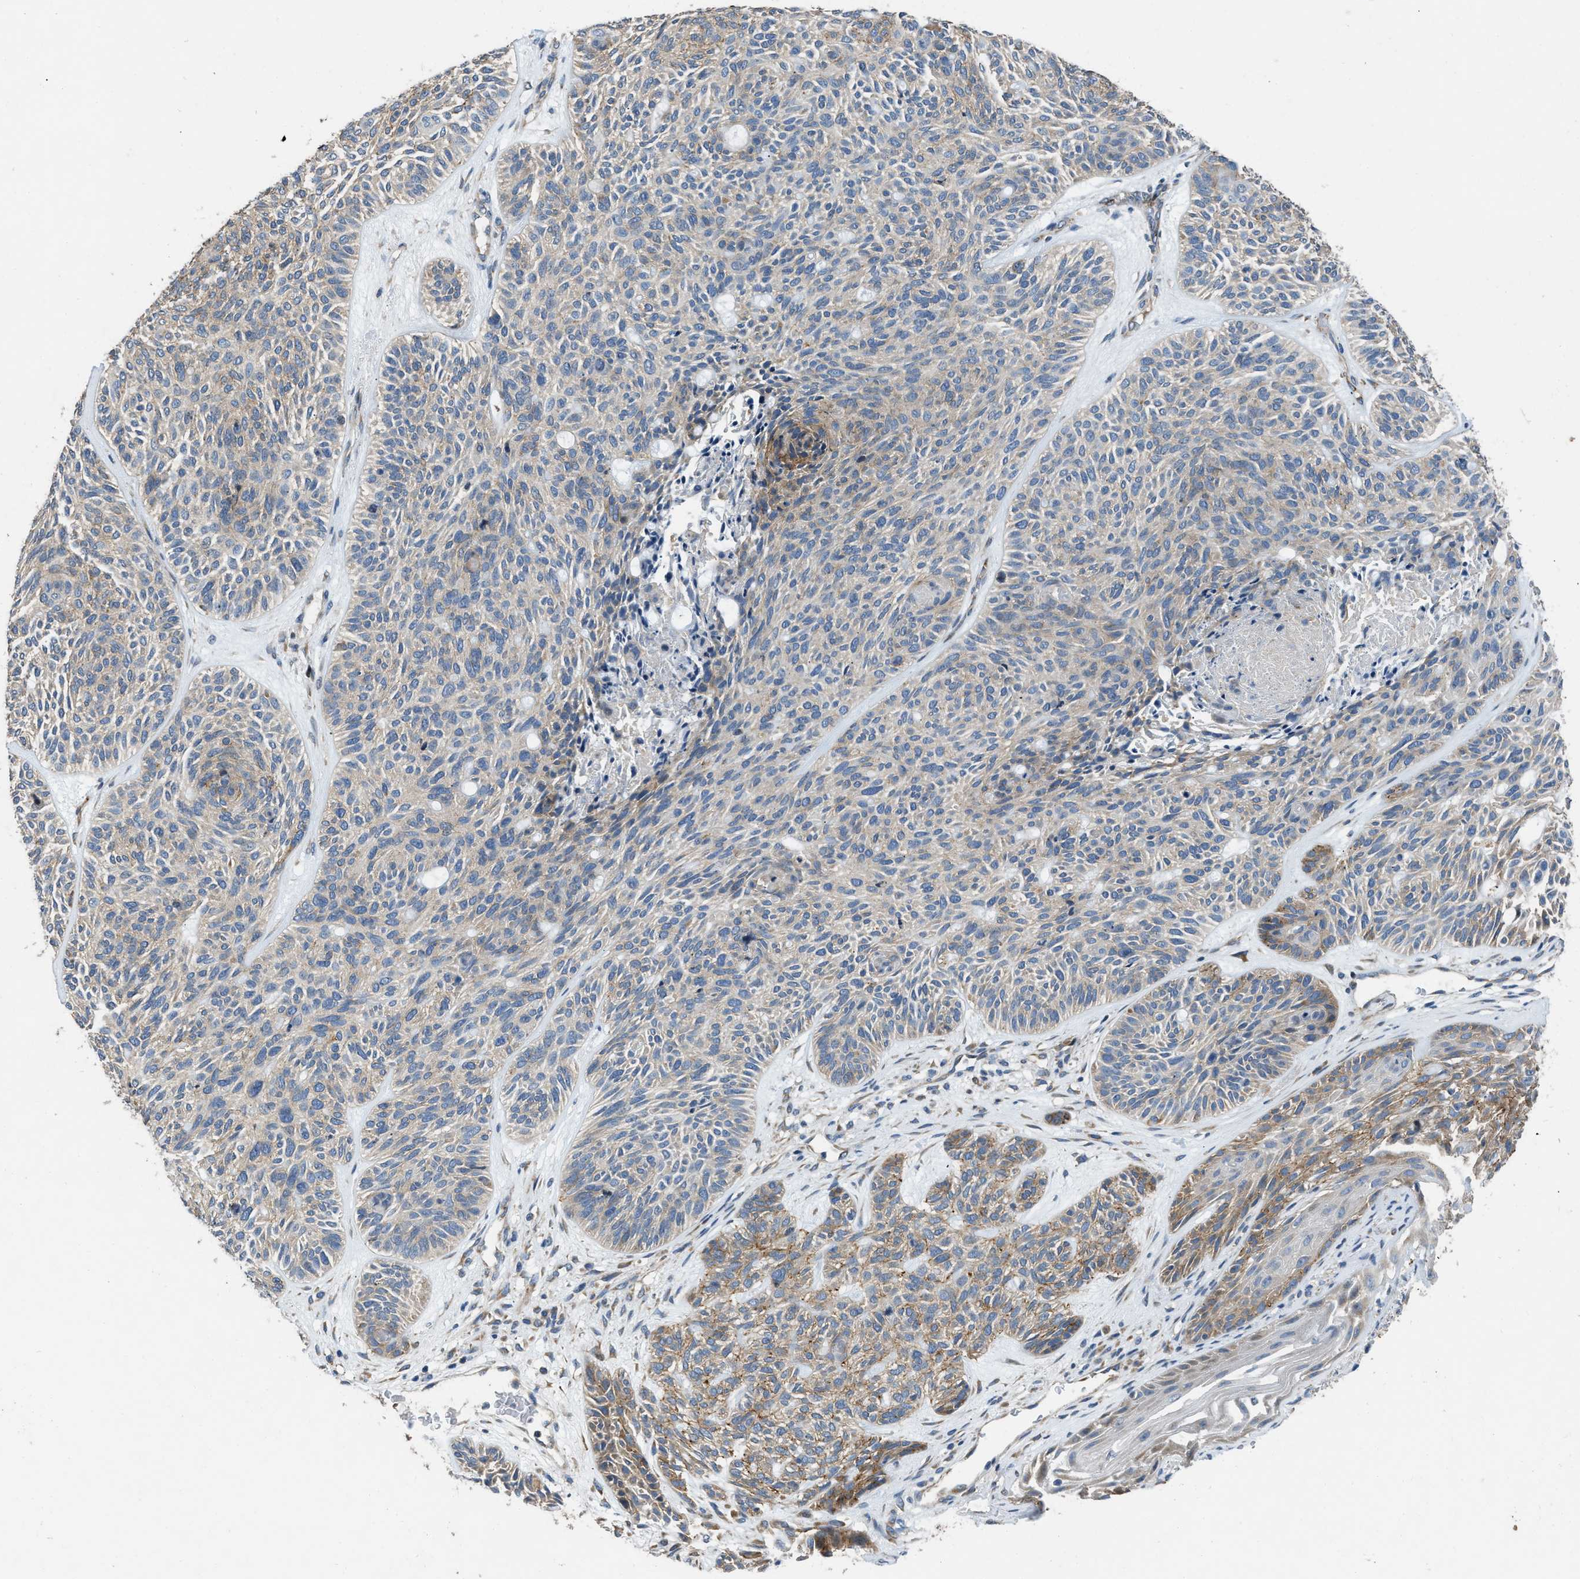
{"staining": {"intensity": "moderate", "quantity": "25%-75%", "location": "cytoplasmic/membranous"}, "tissue": "skin cancer", "cell_type": "Tumor cells", "image_type": "cancer", "snomed": [{"axis": "morphology", "description": "Basal cell carcinoma"}, {"axis": "topography", "description": "Skin"}], "caption": "An image of skin cancer stained for a protein displays moderate cytoplasmic/membranous brown staining in tumor cells.", "gene": "TMEM150A", "patient": {"sex": "male", "age": 55}}